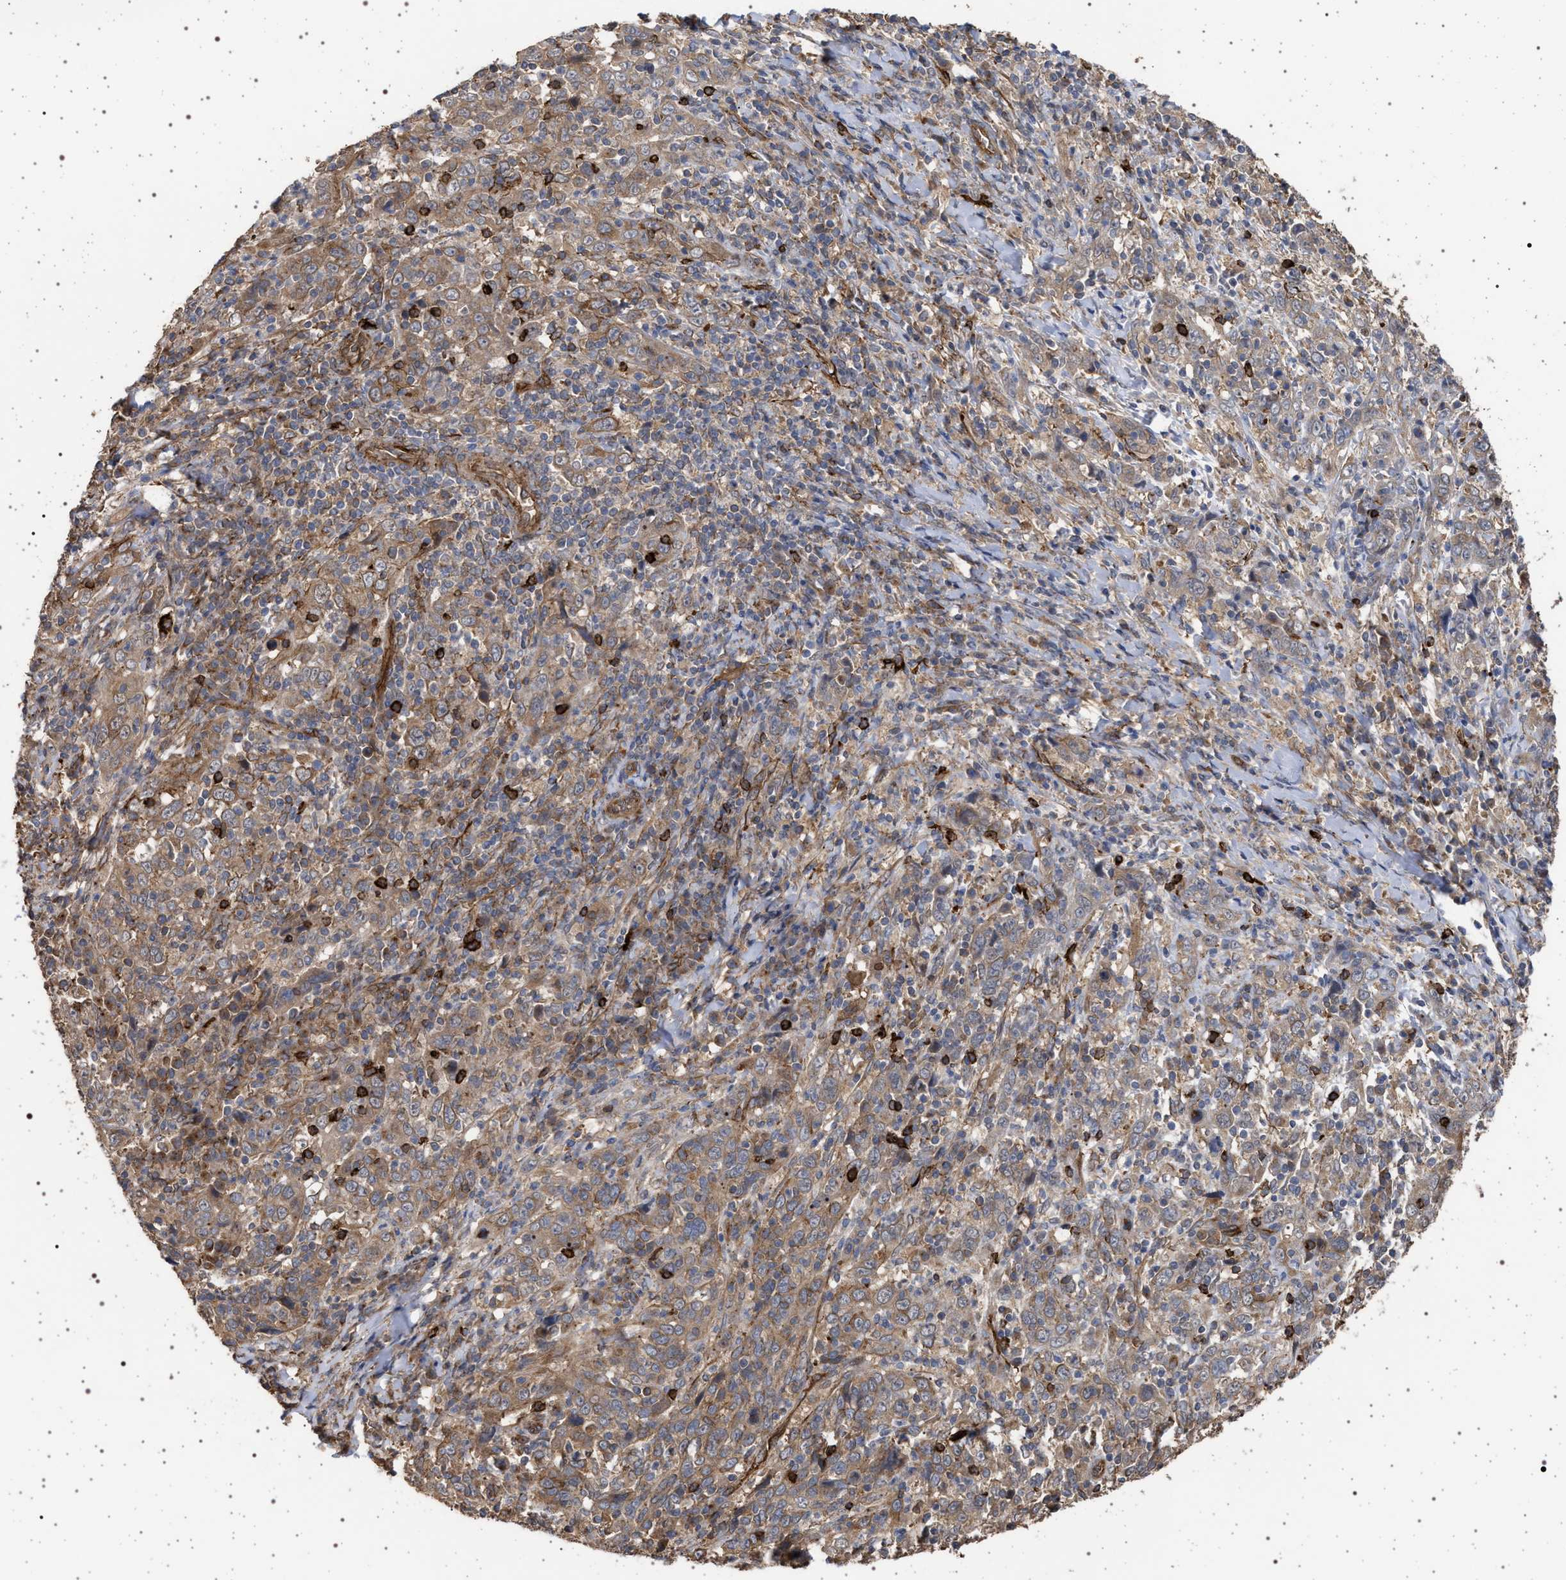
{"staining": {"intensity": "moderate", "quantity": ">75%", "location": "cytoplasmic/membranous"}, "tissue": "cervical cancer", "cell_type": "Tumor cells", "image_type": "cancer", "snomed": [{"axis": "morphology", "description": "Squamous cell carcinoma, NOS"}, {"axis": "topography", "description": "Cervix"}], "caption": "An immunohistochemistry photomicrograph of neoplastic tissue is shown. Protein staining in brown highlights moderate cytoplasmic/membranous positivity in cervical squamous cell carcinoma within tumor cells.", "gene": "IFT20", "patient": {"sex": "female", "age": 46}}